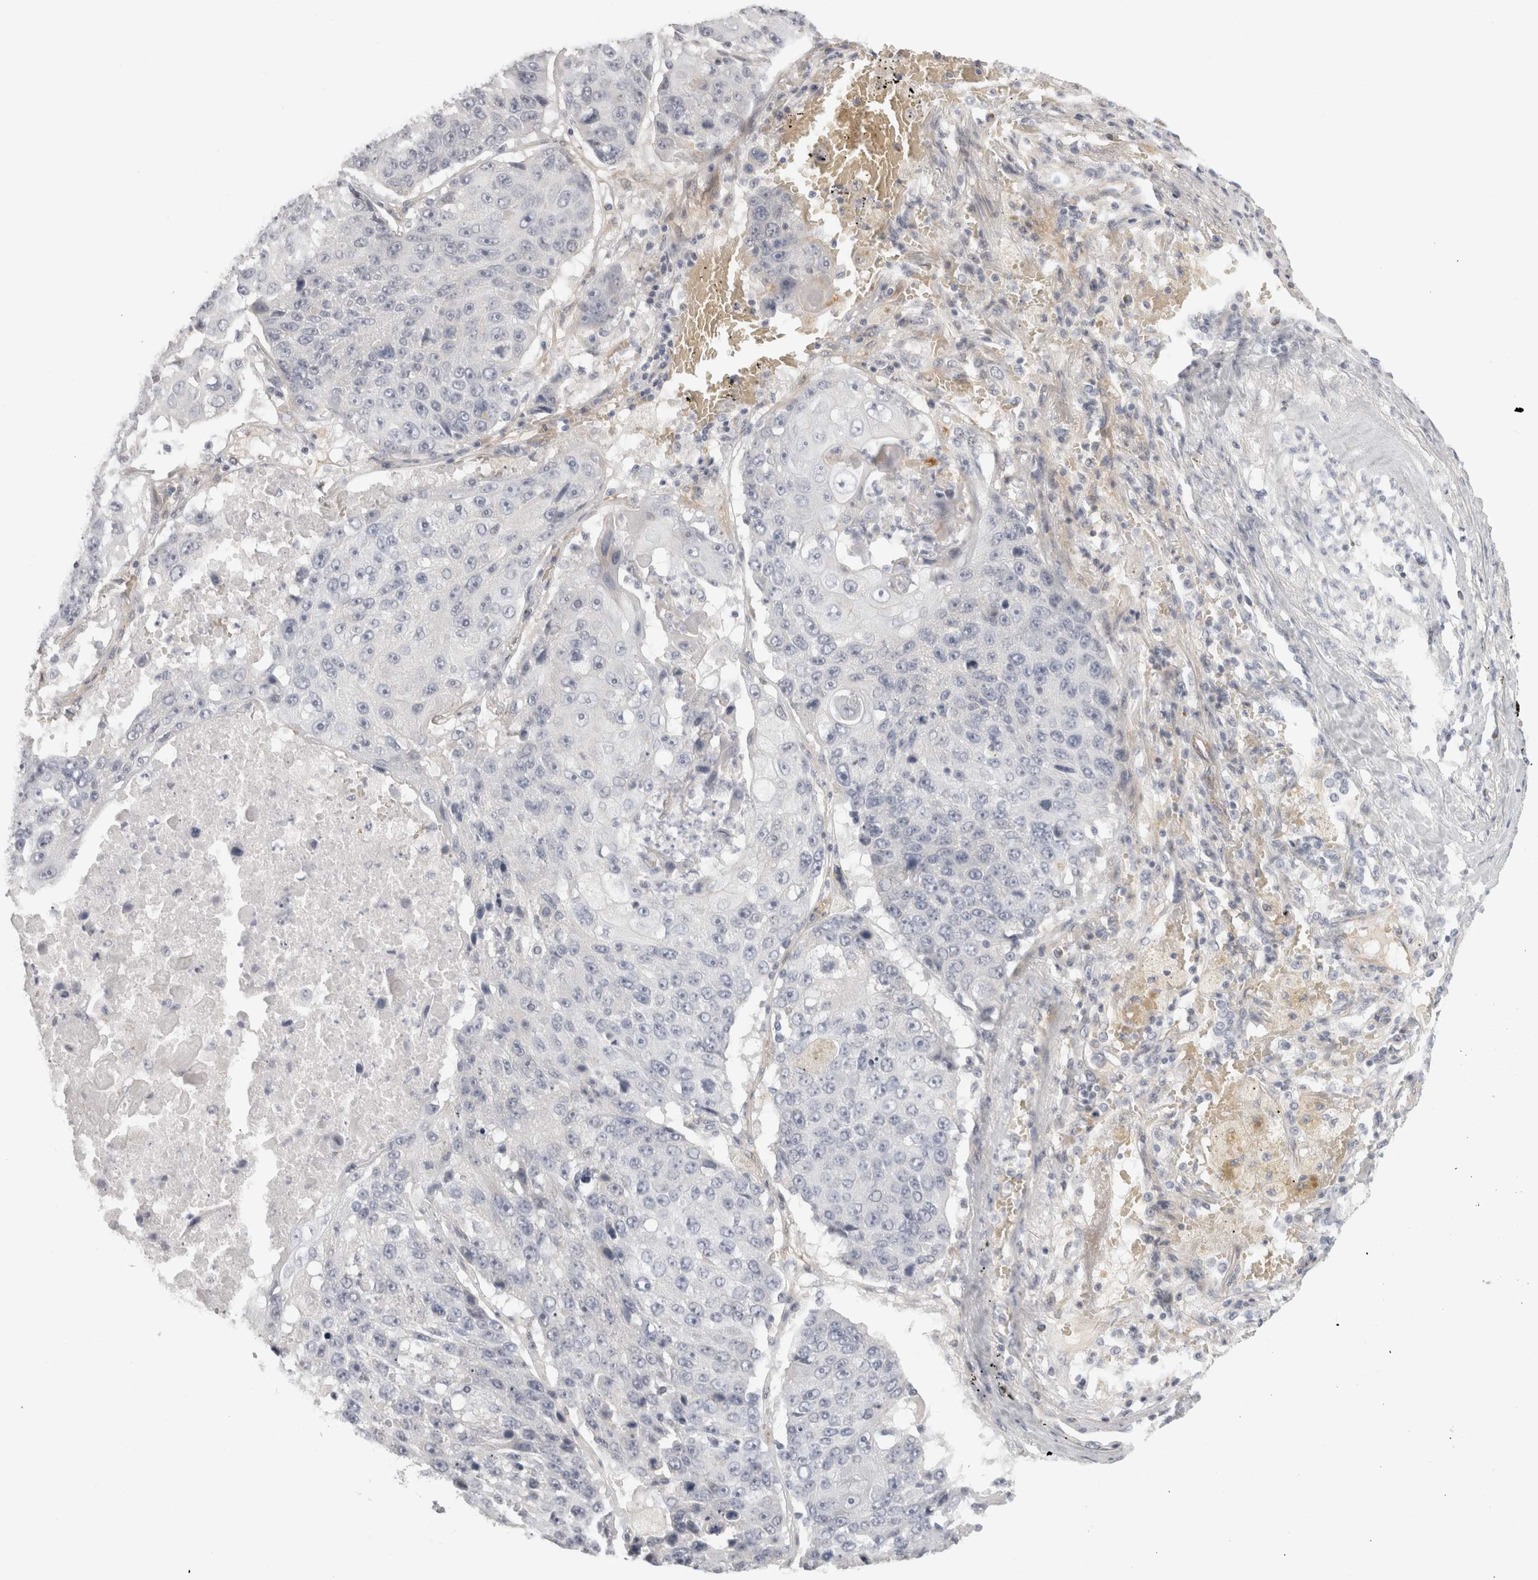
{"staining": {"intensity": "negative", "quantity": "none", "location": "none"}, "tissue": "lung cancer", "cell_type": "Tumor cells", "image_type": "cancer", "snomed": [{"axis": "morphology", "description": "Squamous cell carcinoma, NOS"}, {"axis": "topography", "description": "Lung"}], "caption": "Tumor cells show no significant protein expression in lung cancer (squamous cell carcinoma).", "gene": "FBLIM1", "patient": {"sex": "male", "age": 61}}